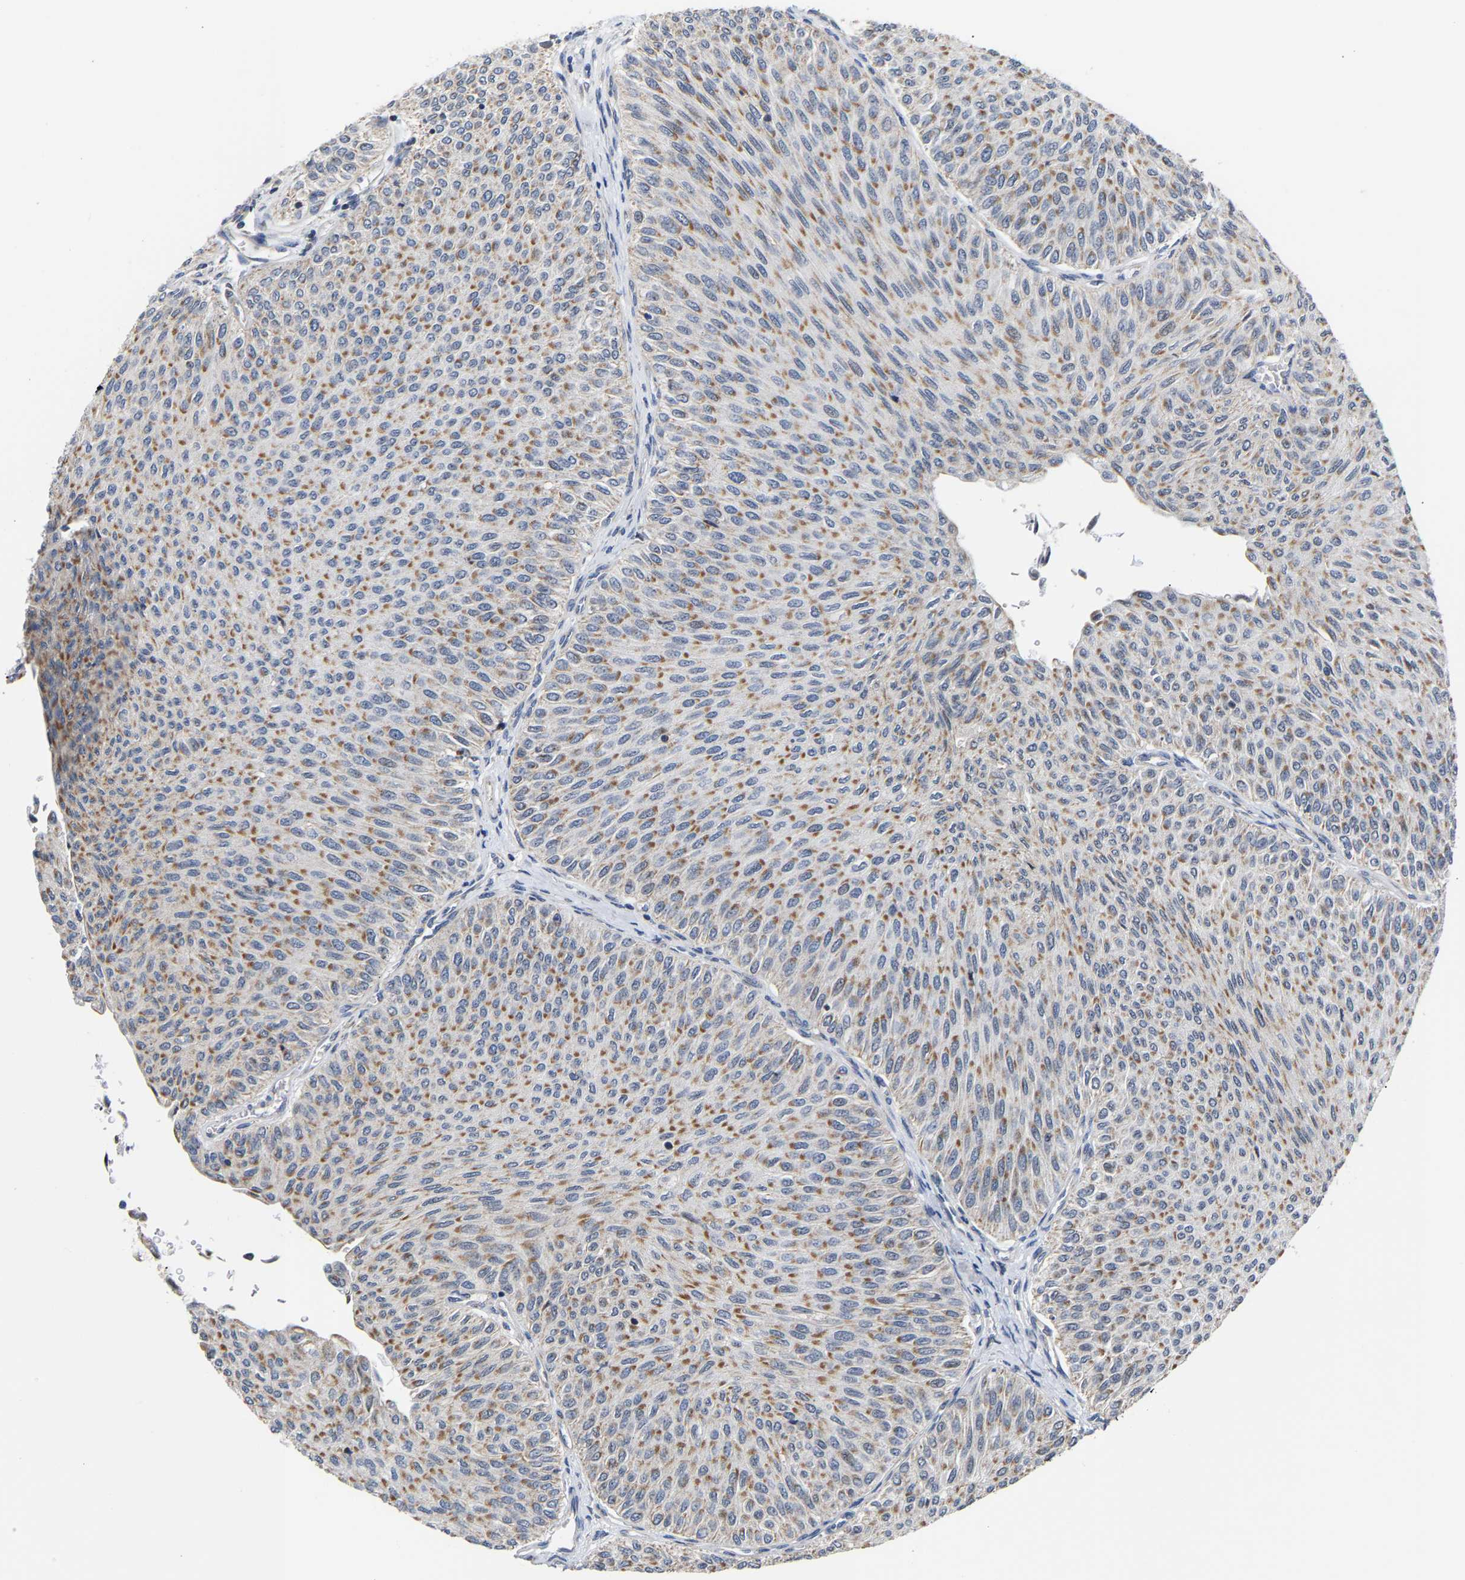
{"staining": {"intensity": "moderate", "quantity": ">75%", "location": "cytoplasmic/membranous"}, "tissue": "urothelial cancer", "cell_type": "Tumor cells", "image_type": "cancer", "snomed": [{"axis": "morphology", "description": "Urothelial carcinoma, Low grade"}, {"axis": "topography", "description": "Urinary bladder"}], "caption": "A brown stain highlights moderate cytoplasmic/membranous staining of a protein in urothelial cancer tumor cells.", "gene": "PCNT", "patient": {"sex": "male", "age": 78}}